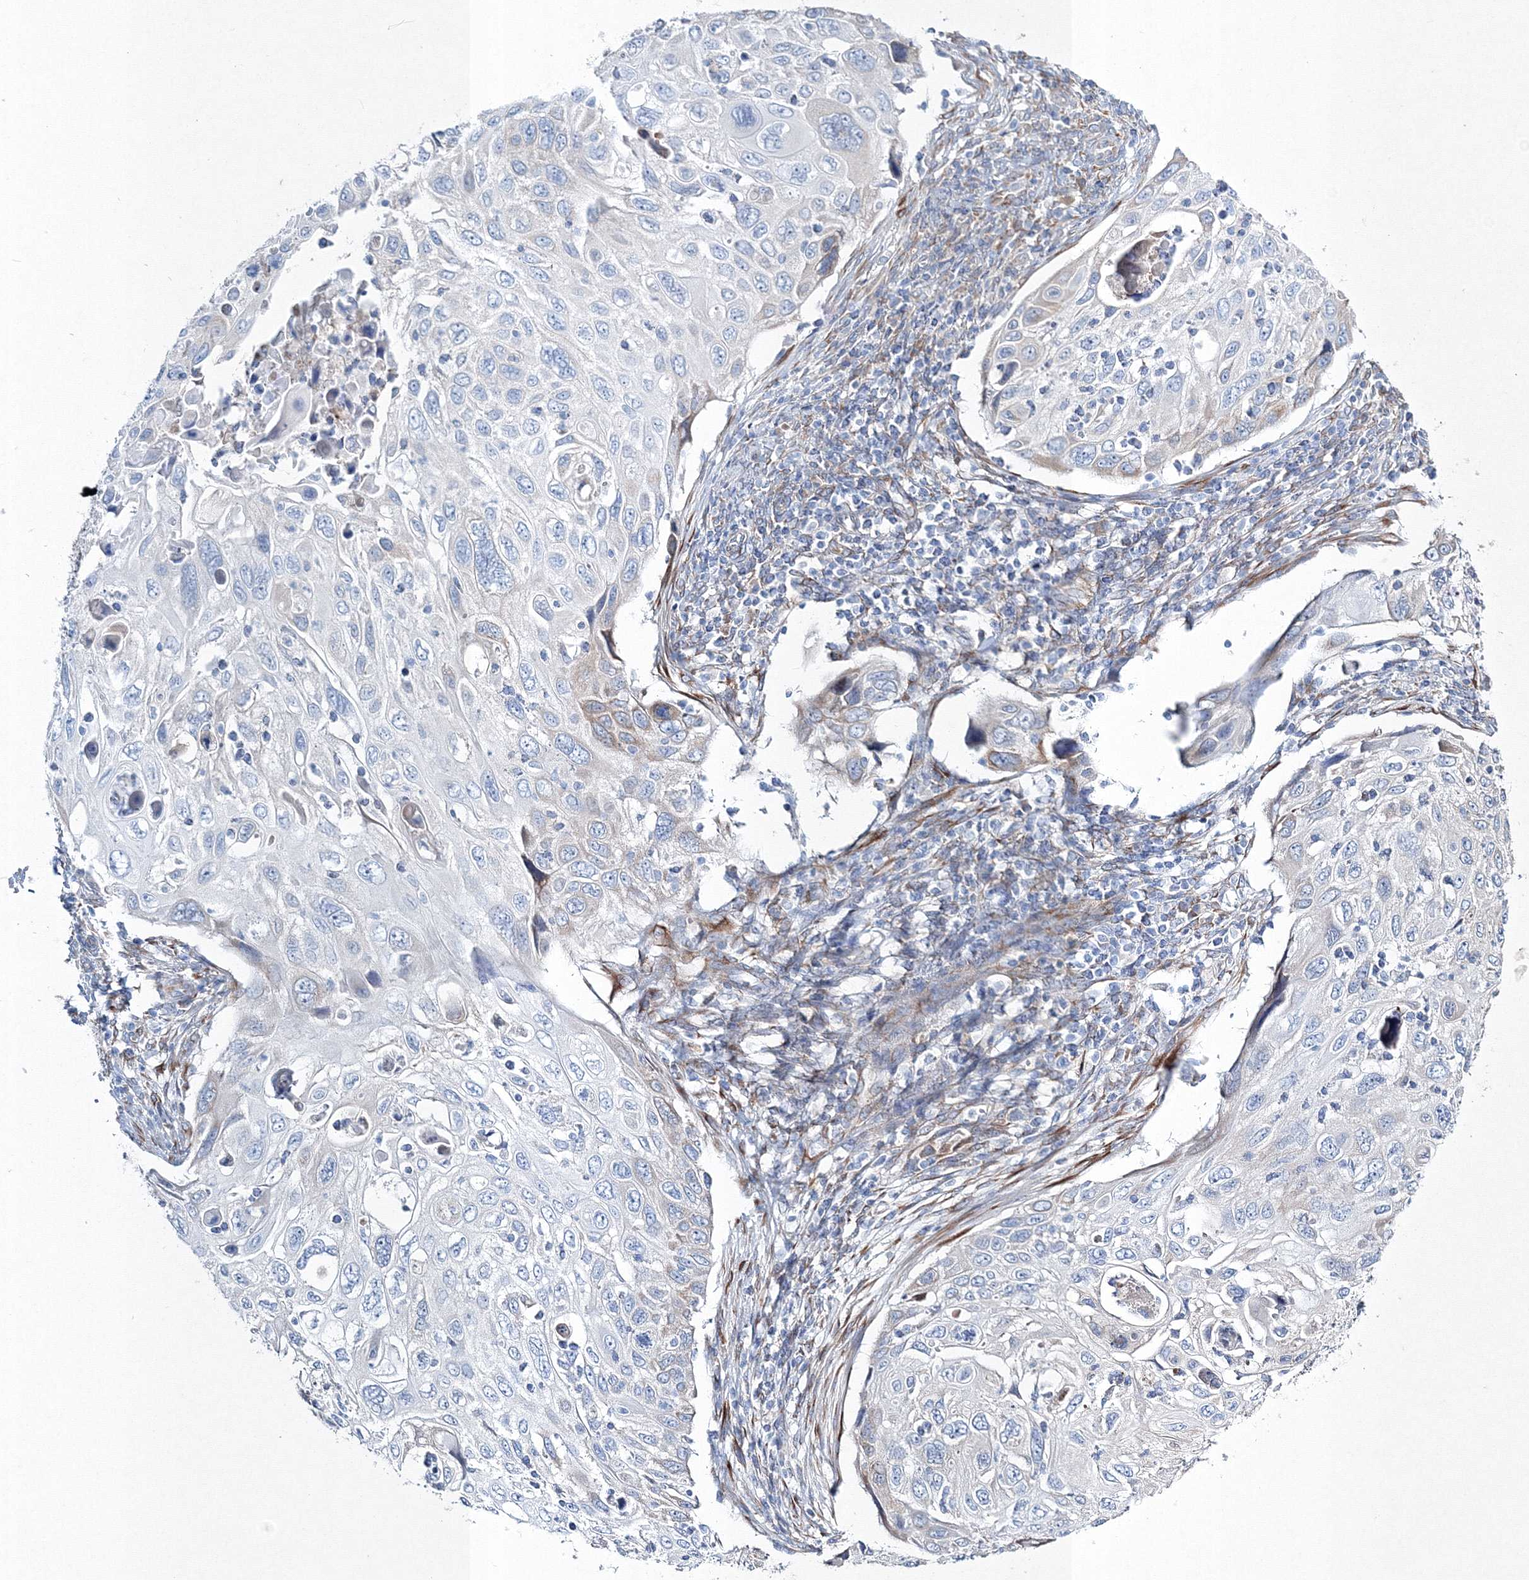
{"staining": {"intensity": "negative", "quantity": "none", "location": "none"}, "tissue": "cervical cancer", "cell_type": "Tumor cells", "image_type": "cancer", "snomed": [{"axis": "morphology", "description": "Squamous cell carcinoma, NOS"}, {"axis": "topography", "description": "Cervix"}], "caption": "Immunohistochemical staining of cervical cancer exhibits no significant staining in tumor cells.", "gene": "RCN1", "patient": {"sex": "female", "age": 70}}